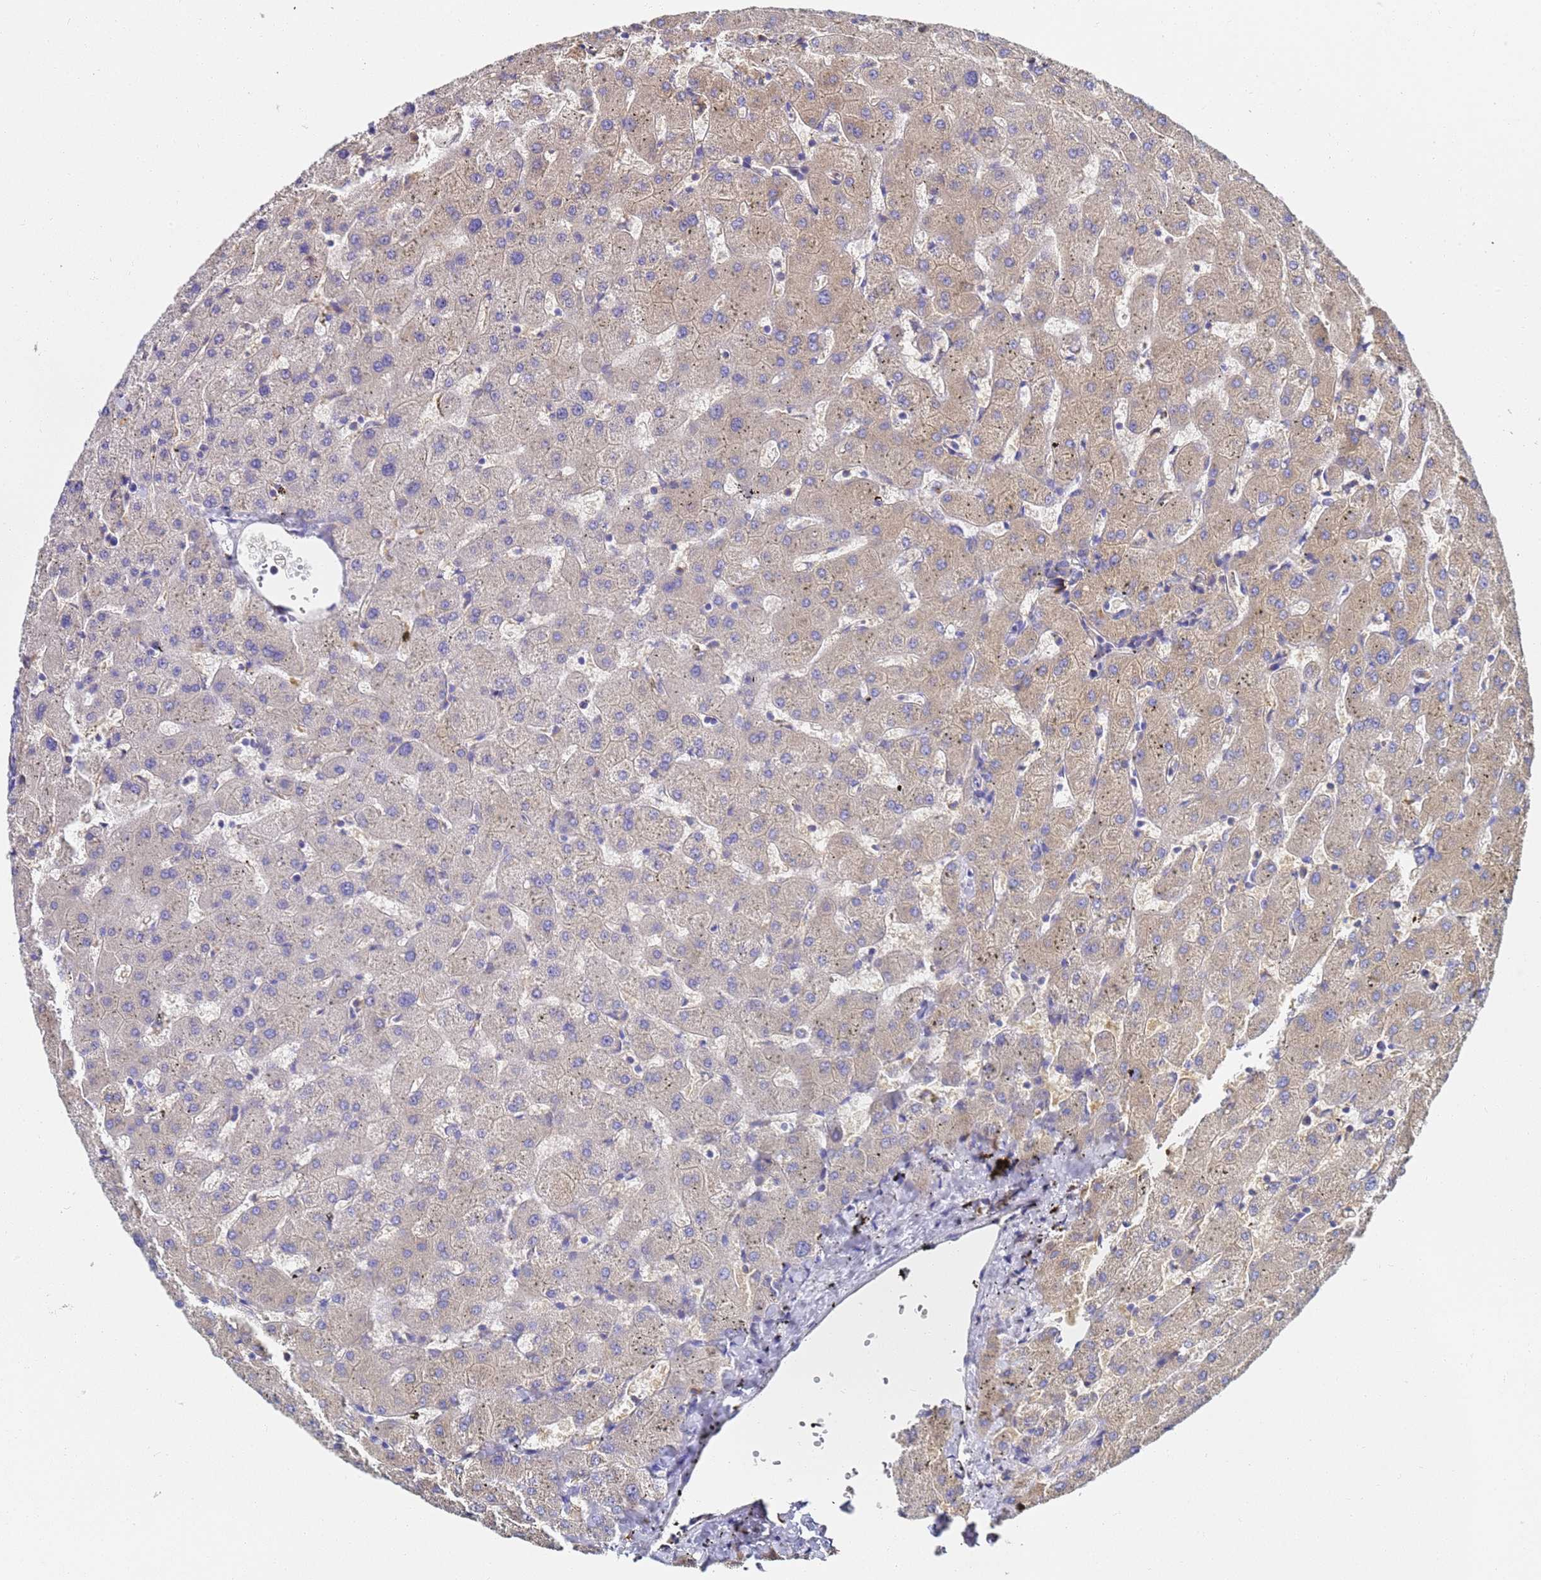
{"staining": {"intensity": "weak", "quantity": ">75%", "location": "cytoplasmic/membranous"}, "tissue": "liver", "cell_type": "Cholangiocytes", "image_type": "normal", "snomed": [{"axis": "morphology", "description": "Normal tissue, NOS"}, {"axis": "topography", "description": "Liver"}], "caption": "Human liver stained with a brown dye reveals weak cytoplasmic/membranous positive staining in approximately >75% of cholangiocytes.", "gene": "NME1", "patient": {"sex": "female", "age": 63}}